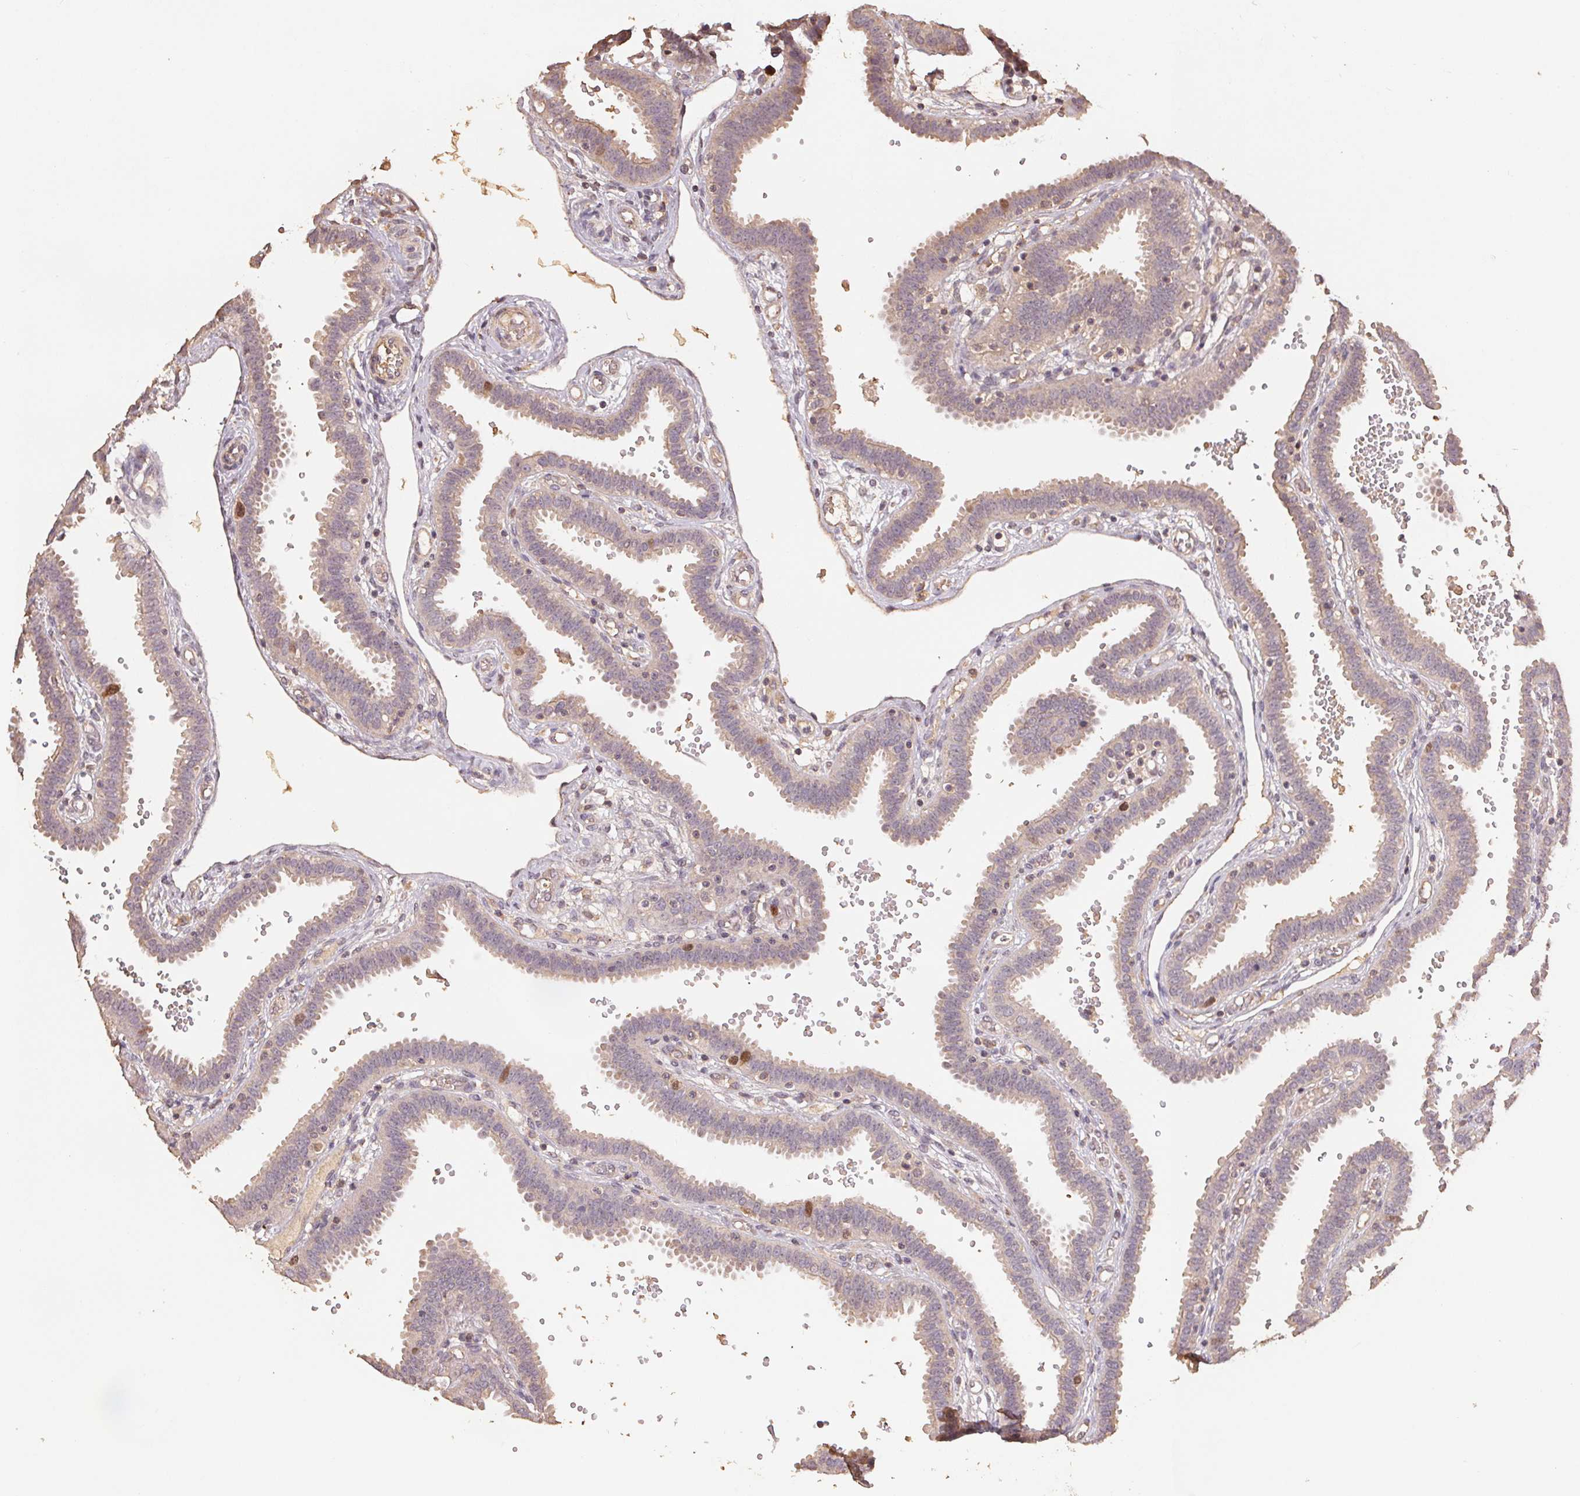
{"staining": {"intensity": "weak", "quantity": "<25%", "location": "cytoplasmic/membranous"}, "tissue": "fallopian tube", "cell_type": "Glandular cells", "image_type": "normal", "snomed": [{"axis": "morphology", "description": "Normal tissue, NOS"}, {"axis": "topography", "description": "Fallopian tube"}], "caption": "DAB (3,3'-diaminobenzidine) immunohistochemical staining of normal fallopian tube demonstrates no significant expression in glandular cells.", "gene": "CENPF", "patient": {"sex": "female", "age": 37}}